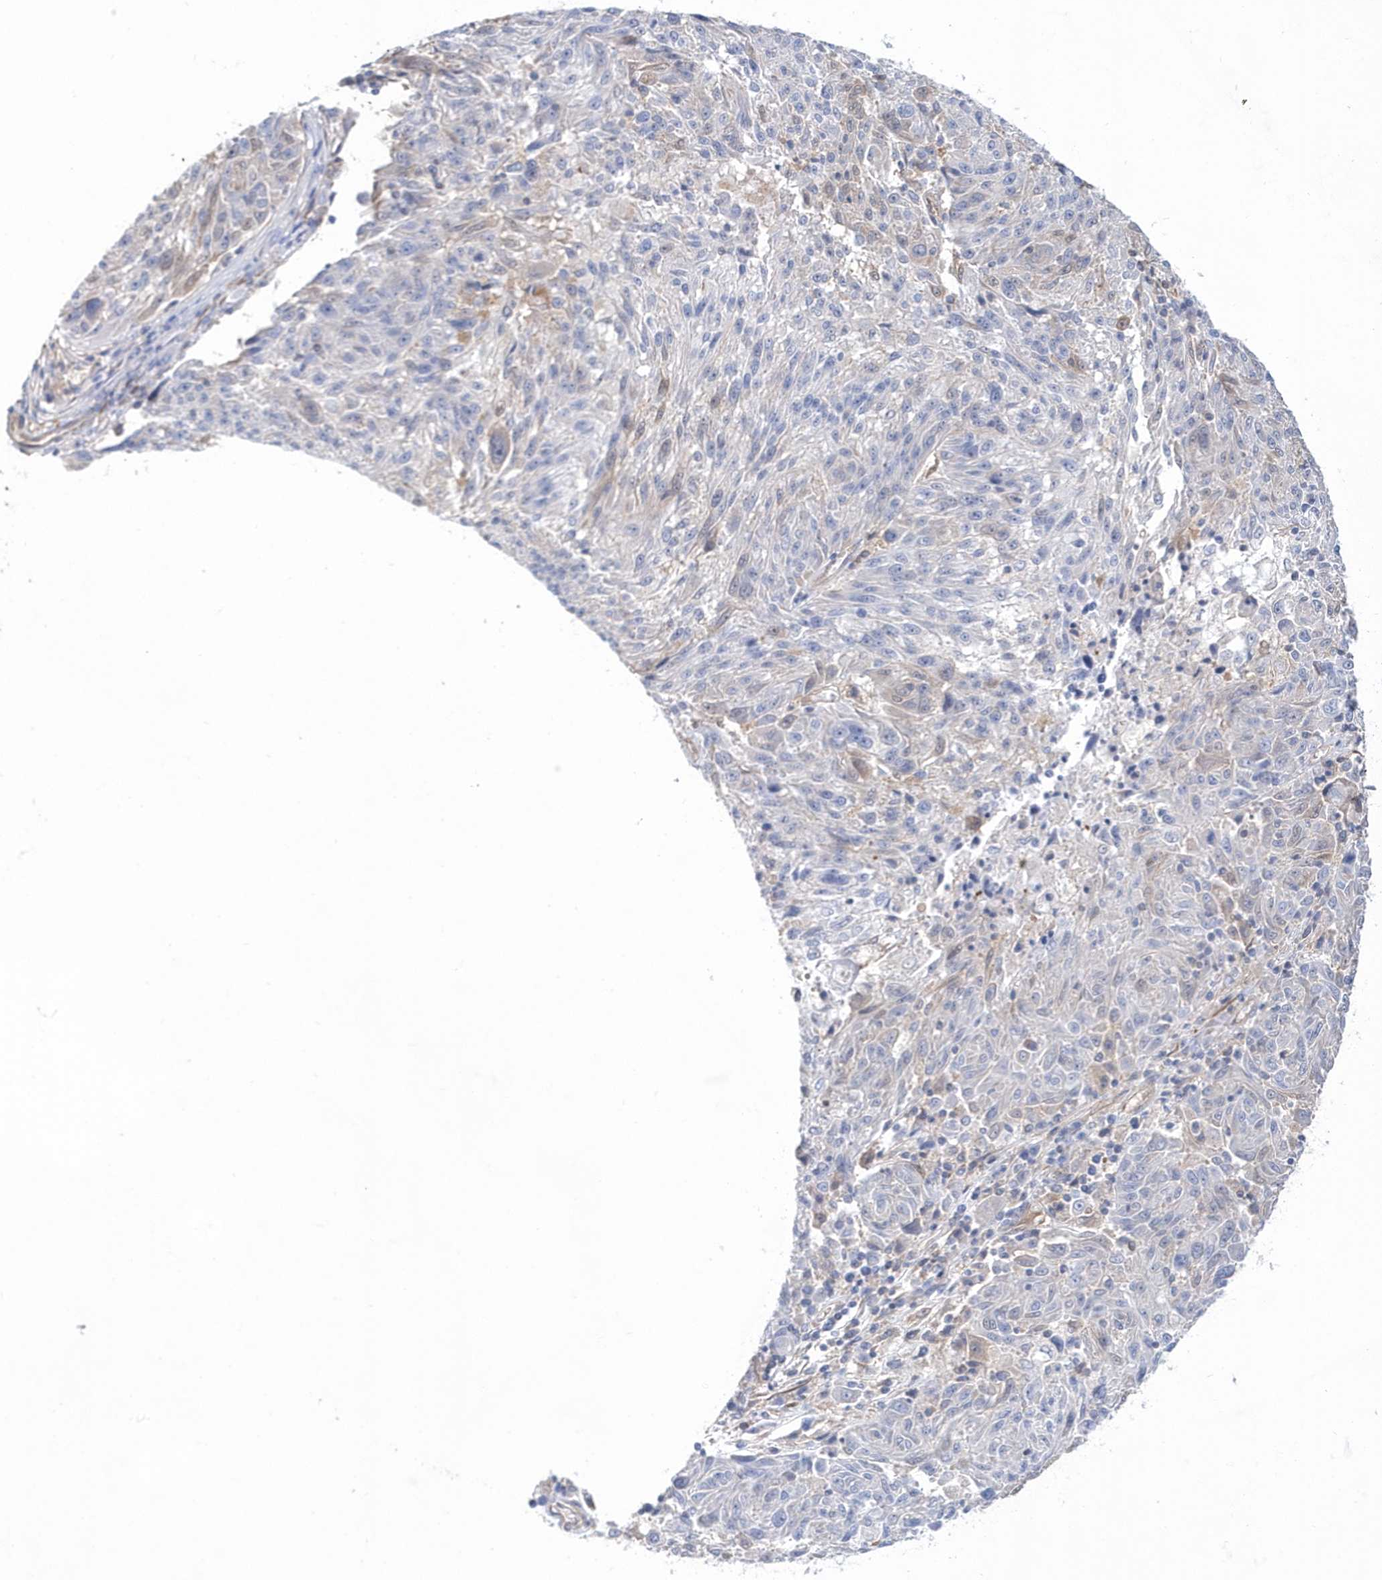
{"staining": {"intensity": "negative", "quantity": "none", "location": "none"}, "tissue": "melanoma", "cell_type": "Tumor cells", "image_type": "cancer", "snomed": [{"axis": "morphology", "description": "Malignant melanoma, NOS"}, {"axis": "topography", "description": "Skin"}], "caption": "Human malignant melanoma stained for a protein using immunohistochemistry demonstrates no positivity in tumor cells.", "gene": "BDH2", "patient": {"sex": "male", "age": 53}}